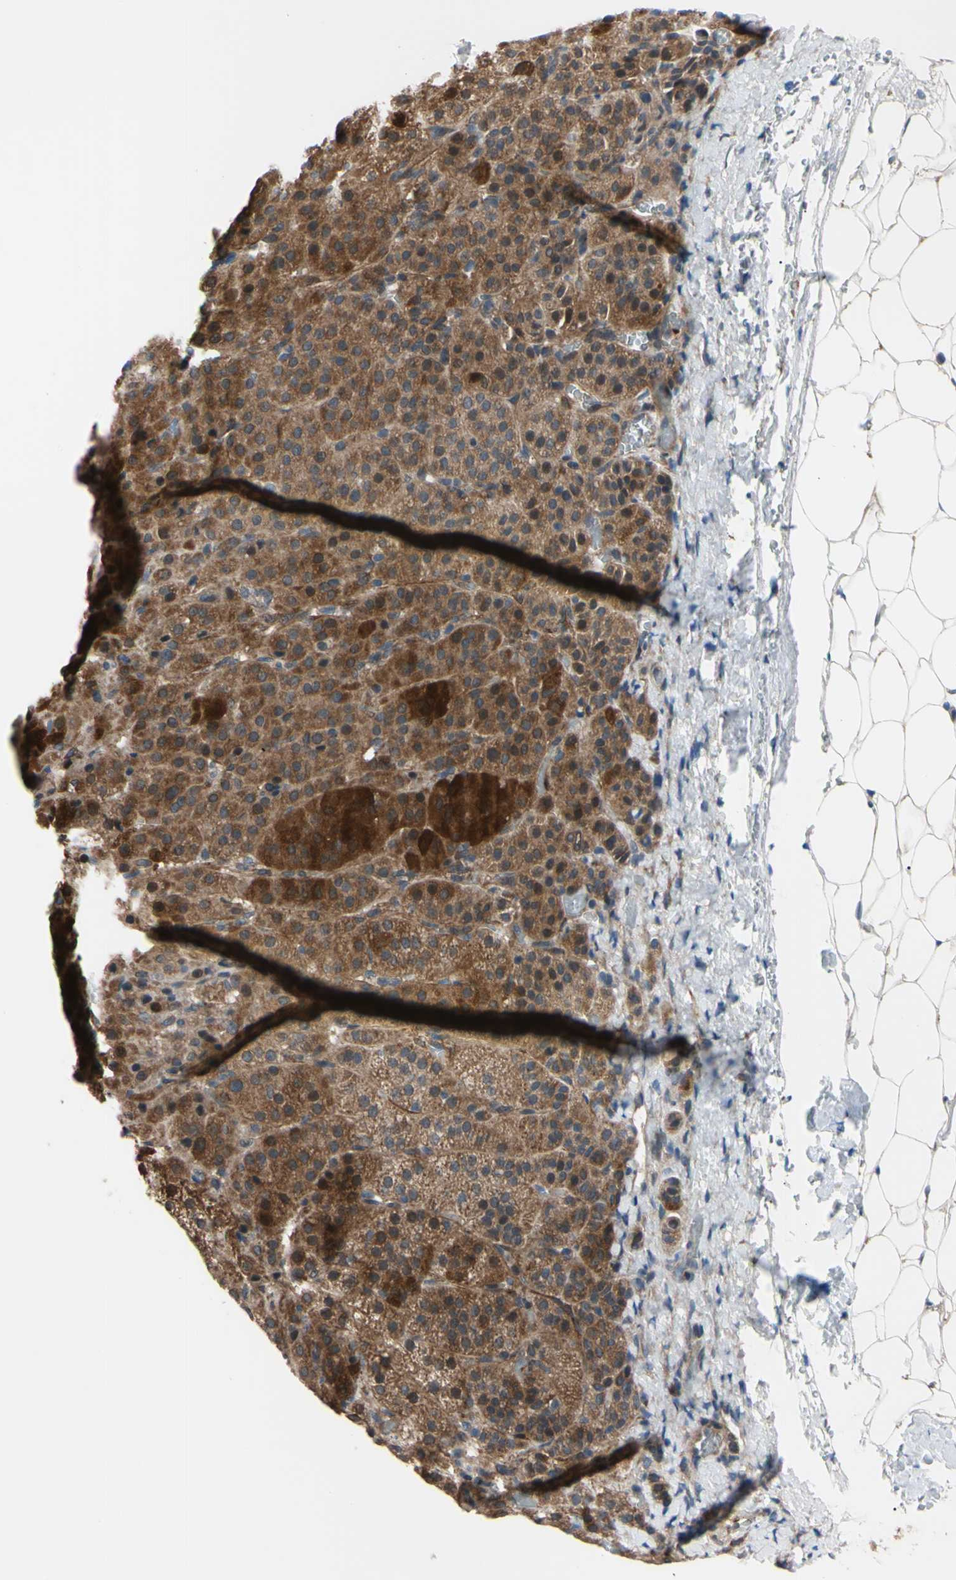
{"staining": {"intensity": "moderate", "quantity": ">75%", "location": "cytoplasmic/membranous"}, "tissue": "adrenal gland", "cell_type": "Glandular cells", "image_type": "normal", "snomed": [{"axis": "morphology", "description": "Normal tissue, NOS"}, {"axis": "topography", "description": "Adrenal gland"}], "caption": "This photomicrograph demonstrates immunohistochemistry staining of unremarkable adrenal gland, with medium moderate cytoplasmic/membranous positivity in approximately >75% of glandular cells.", "gene": "SVIL", "patient": {"sex": "female", "age": 57}}